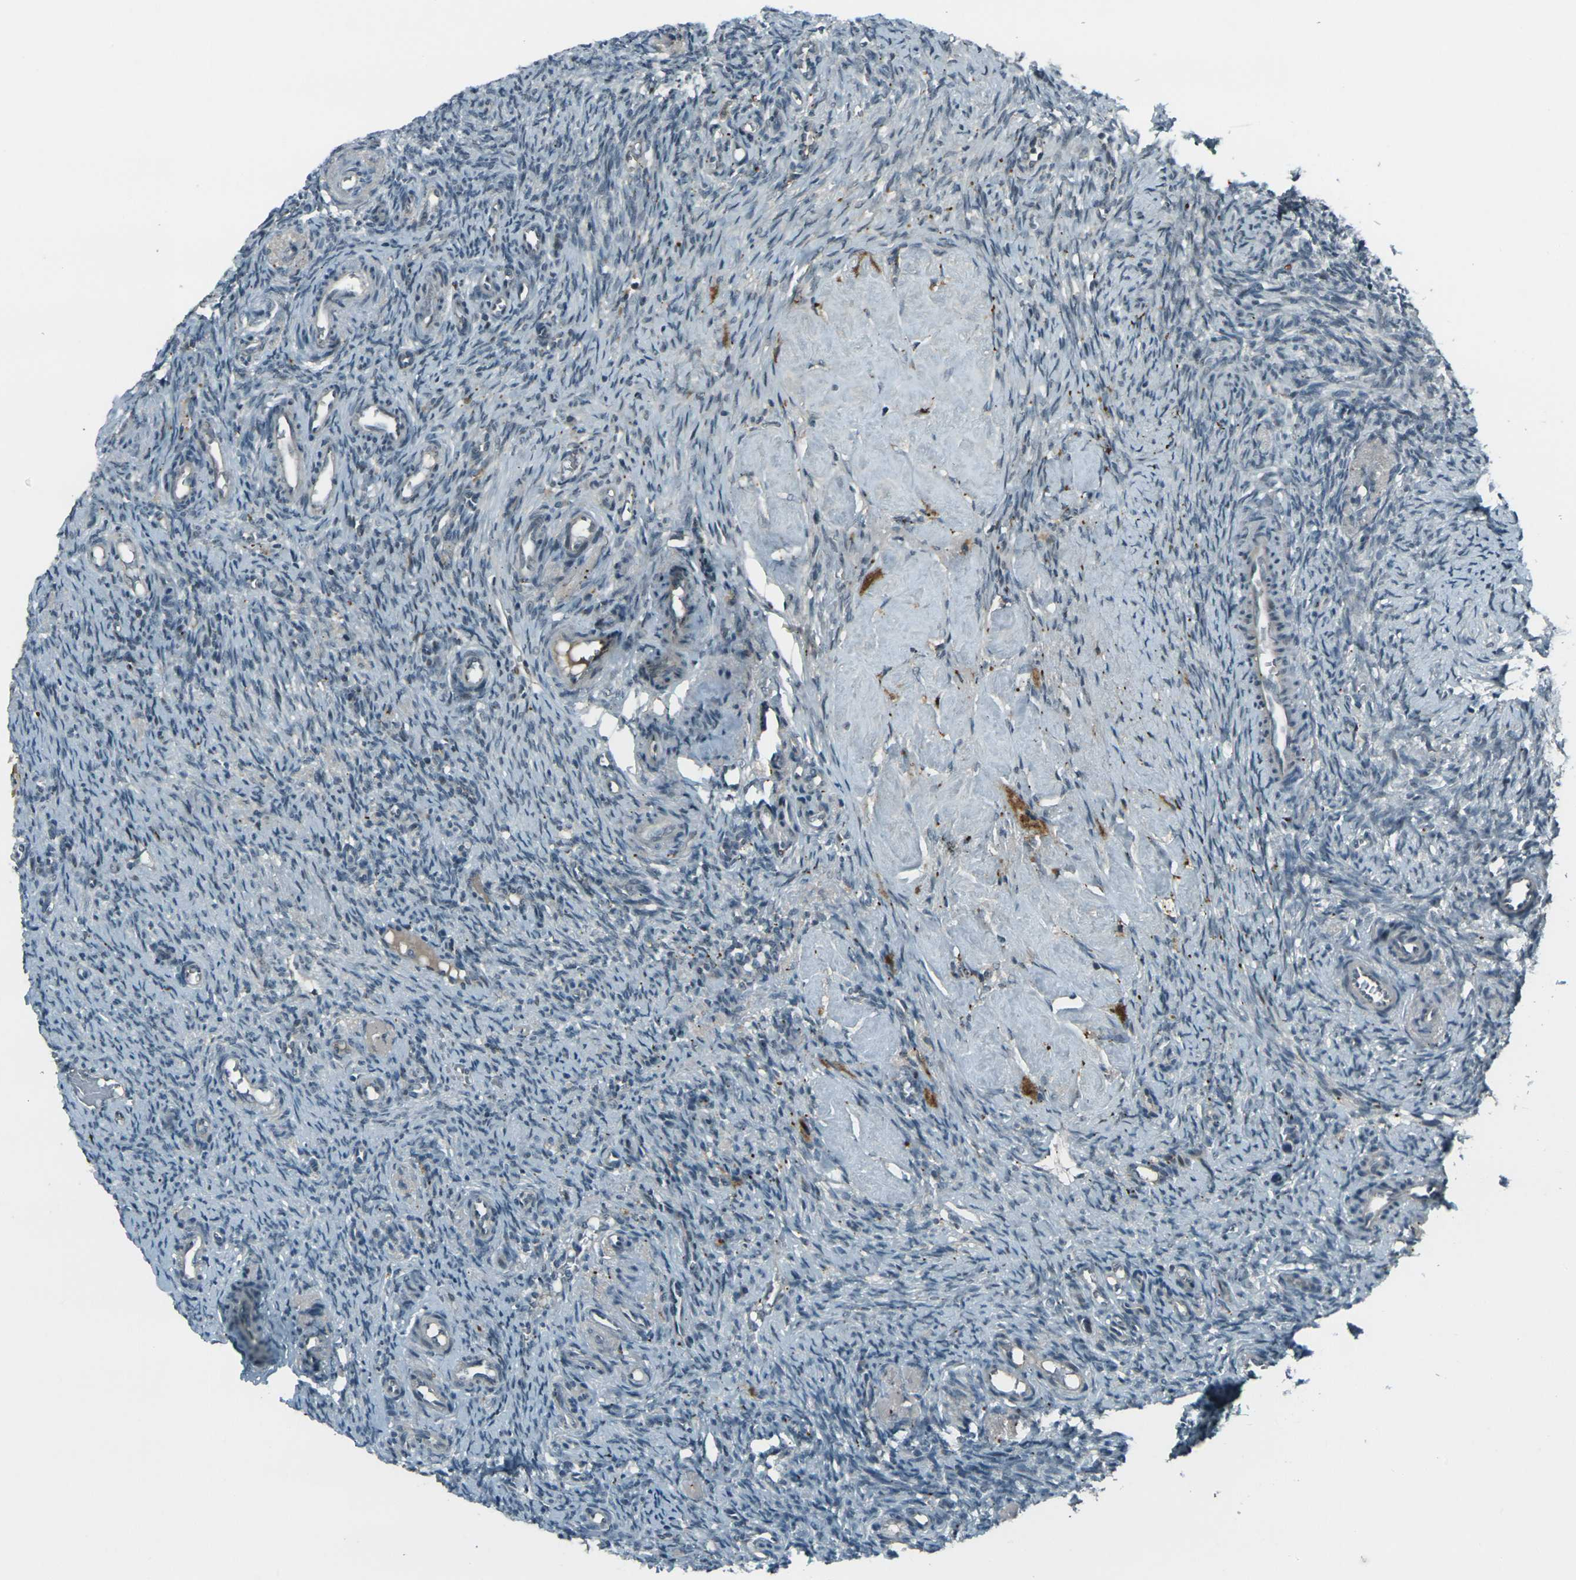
{"staining": {"intensity": "negative", "quantity": "none", "location": "none"}, "tissue": "ovary", "cell_type": "Ovarian stroma cells", "image_type": "normal", "snomed": [{"axis": "morphology", "description": "Normal tissue, NOS"}, {"axis": "topography", "description": "Ovary"}], "caption": "Normal ovary was stained to show a protein in brown. There is no significant expression in ovarian stroma cells. Brightfield microscopy of IHC stained with DAB (brown) and hematoxylin (blue), captured at high magnification.", "gene": "GPR19", "patient": {"sex": "female", "age": 41}}